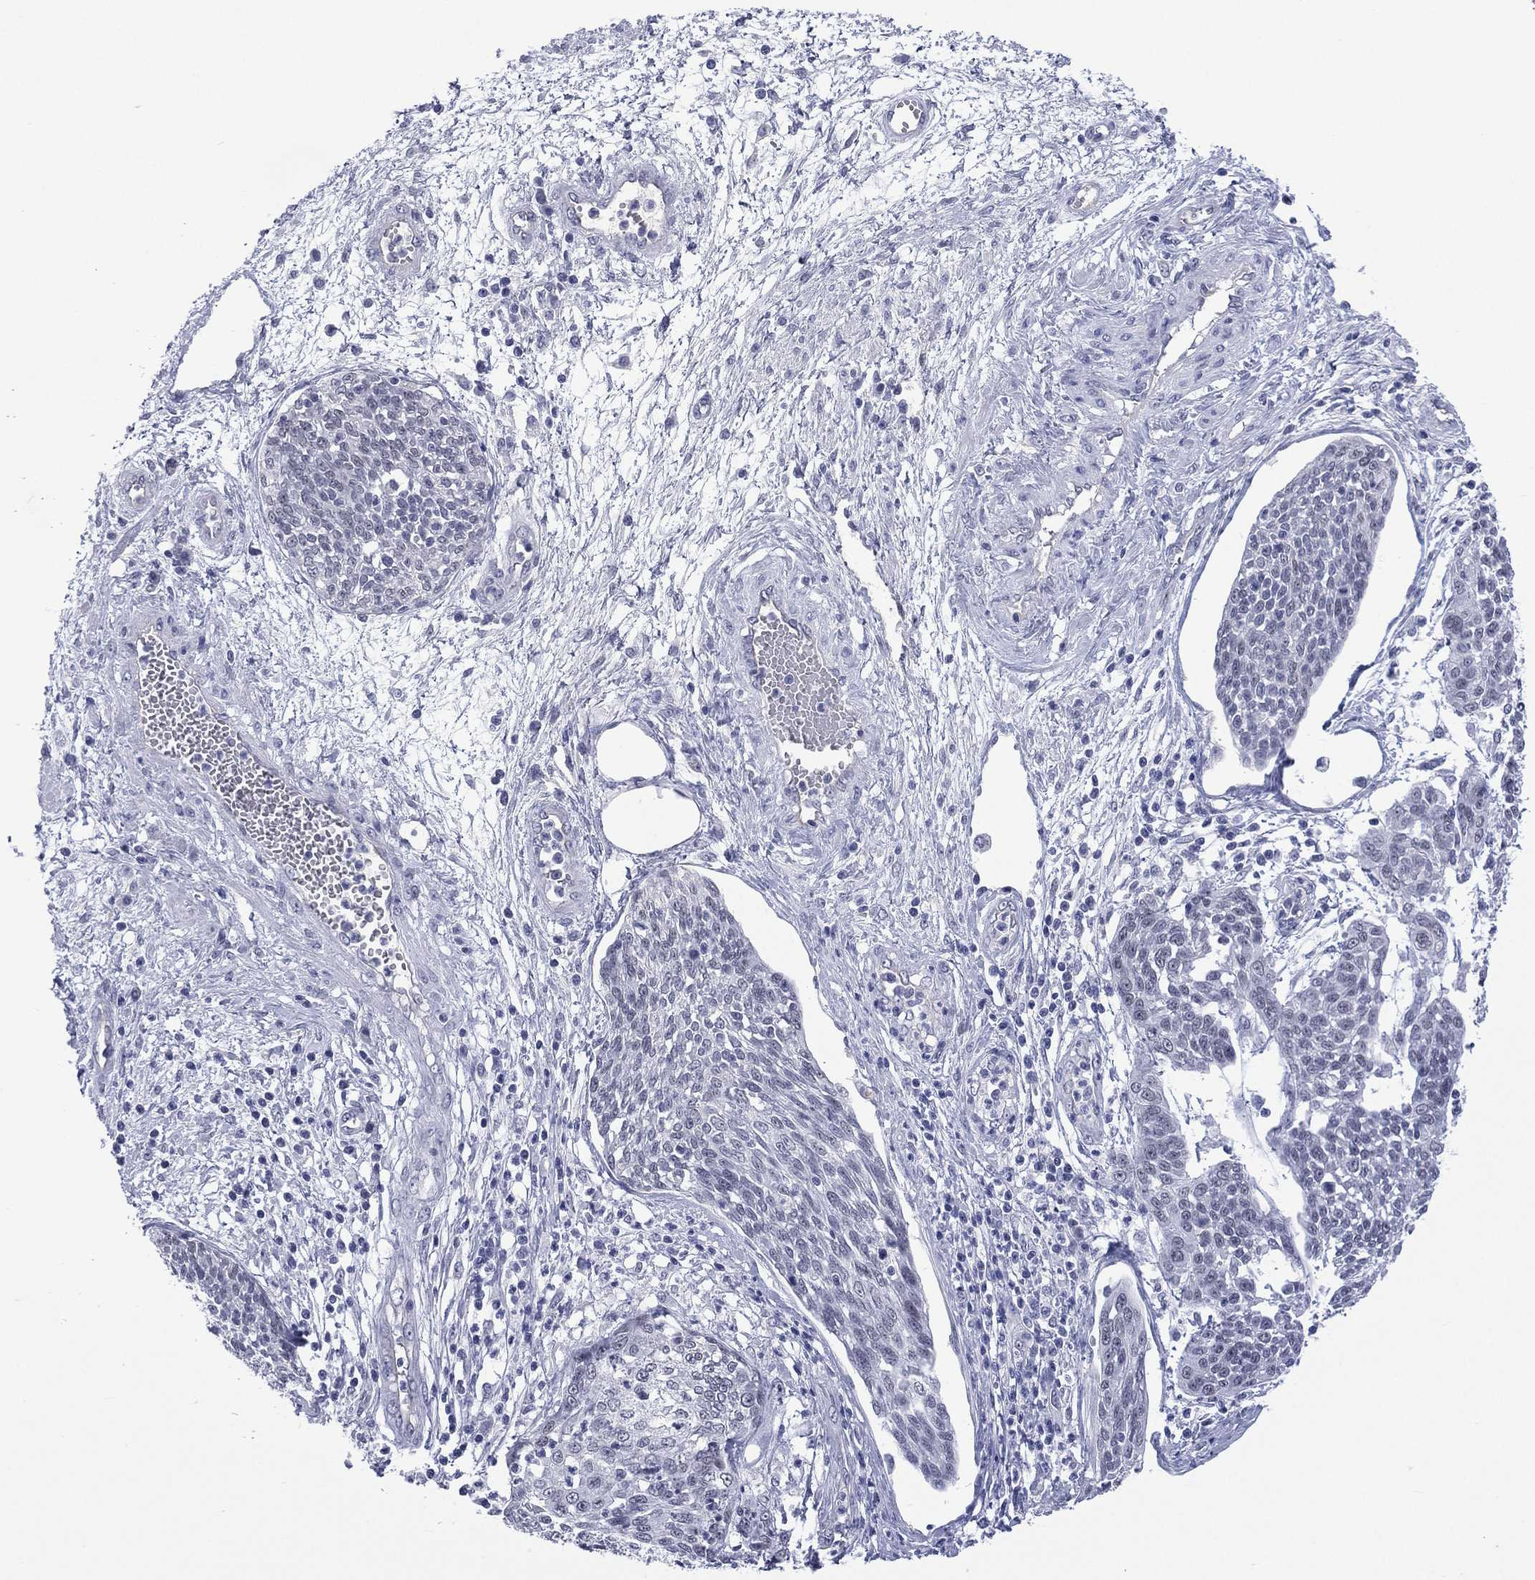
{"staining": {"intensity": "negative", "quantity": "none", "location": "none"}, "tissue": "cervical cancer", "cell_type": "Tumor cells", "image_type": "cancer", "snomed": [{"axis": "morphology", "description": "Squamous cell carcinoma, NOS"}, {"axis": "topography", "description": "Cervix"}], "caption": "Tumor cells show no significant expression in cervical cancer. The staining was performed using DAB to visualize the protein expression in brown, while the nuclei were stained in blue with hematoxylin (Magnification: 20x).", "gene": "SSX1", "patient": {"sex": "female", "age": 34}}